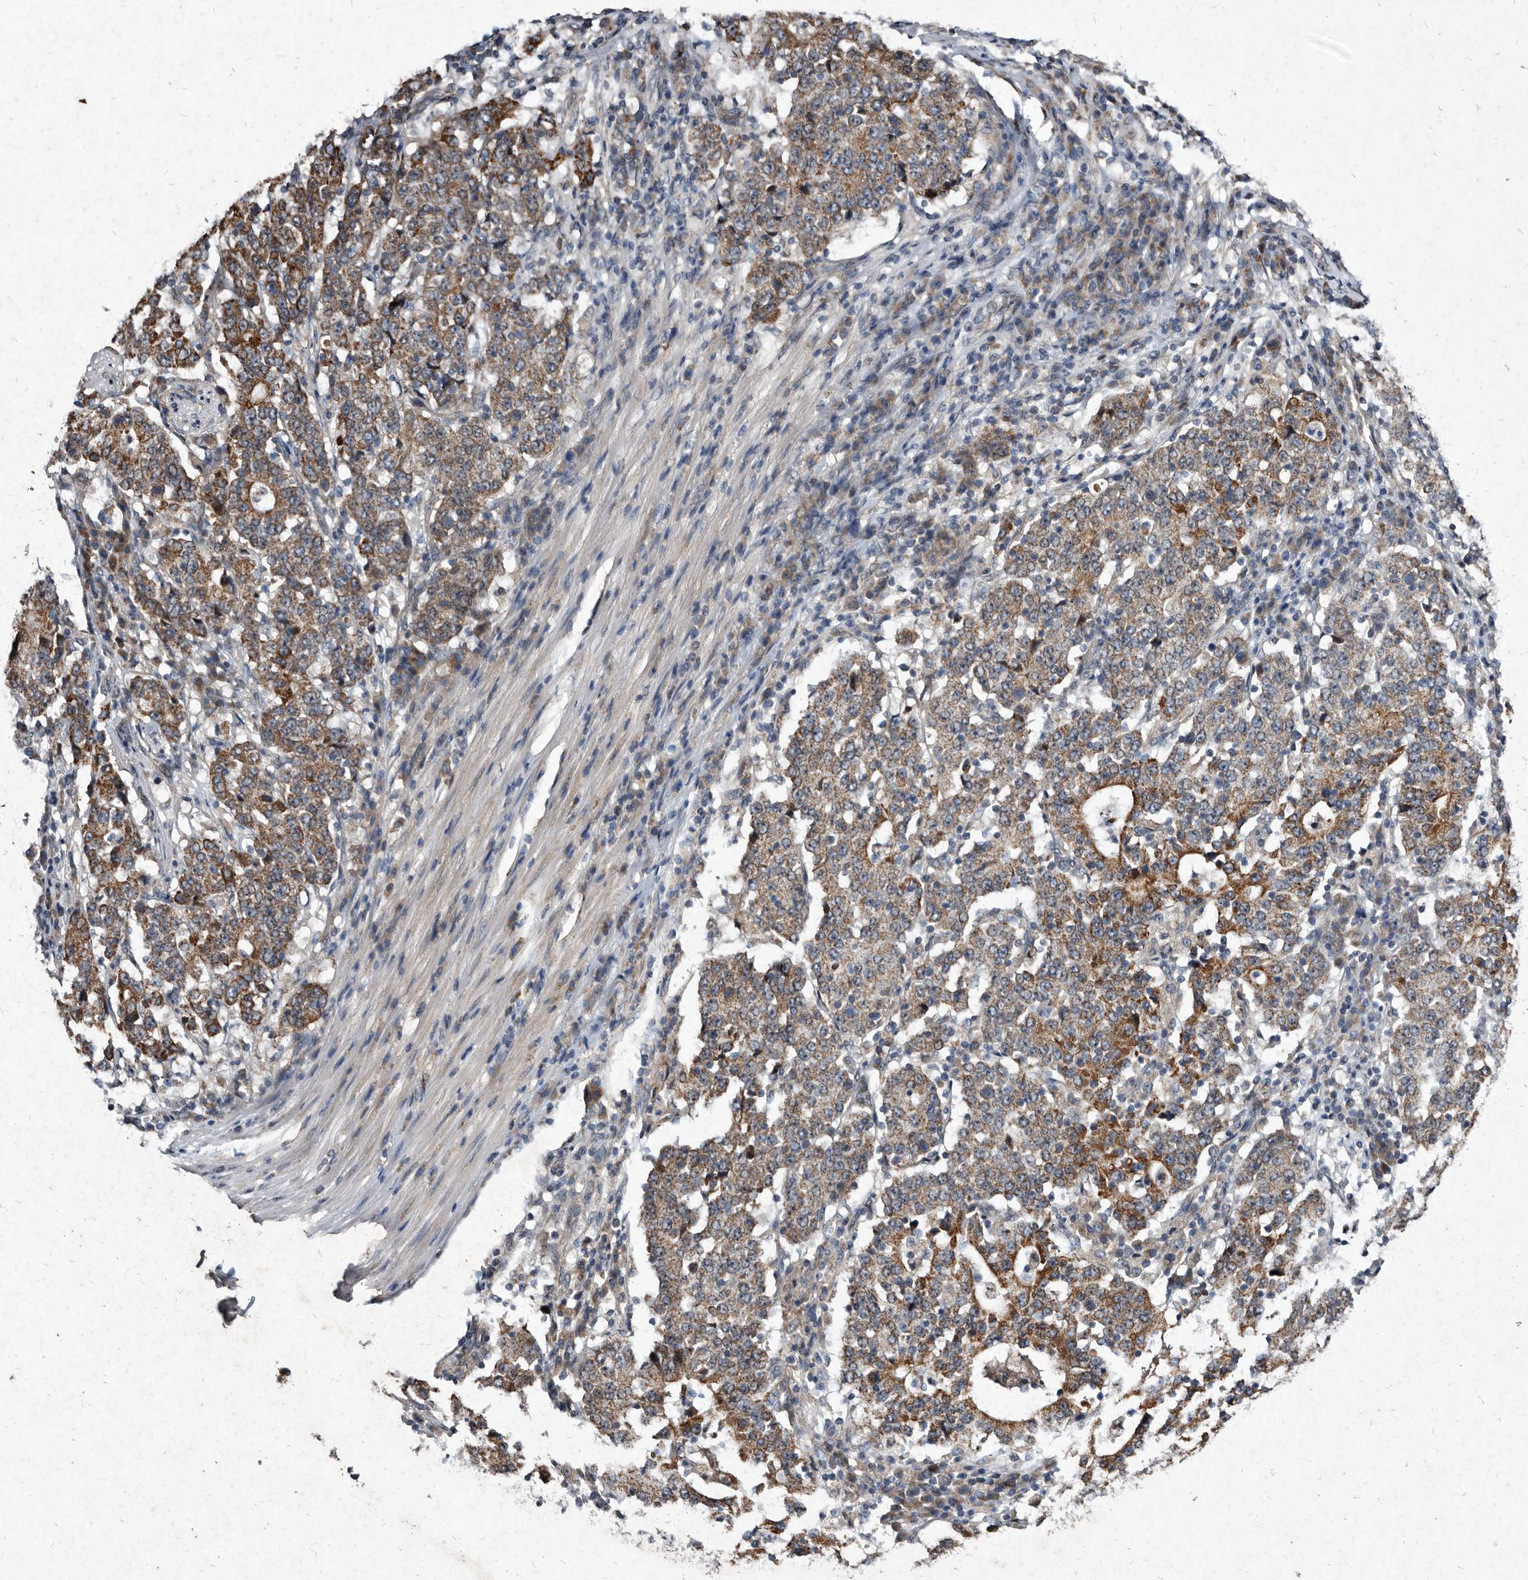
{"staining": {"intensity": "moderate", "quantity": ">75%", "location": "cytoplasmic/membranous"}, "tissue": "stomach cancer", "cell_type": "Tumor cells", "image_type": "cancer", "snomed": [{"axis": "morphology", "description": "Adenocarcinoma, NOS"}, {"axis": "topography", "description": "Stomach"}], "caption": "High-power microscopy captured an immunohistochemistry (IHC) micrograph of stomach cancer, revealing moderate cytoplasmic/membranous staining in approximately >75% of tumor cells.", "gene": "YPEL3", "patient": {"sex": "male", "age": 59}}